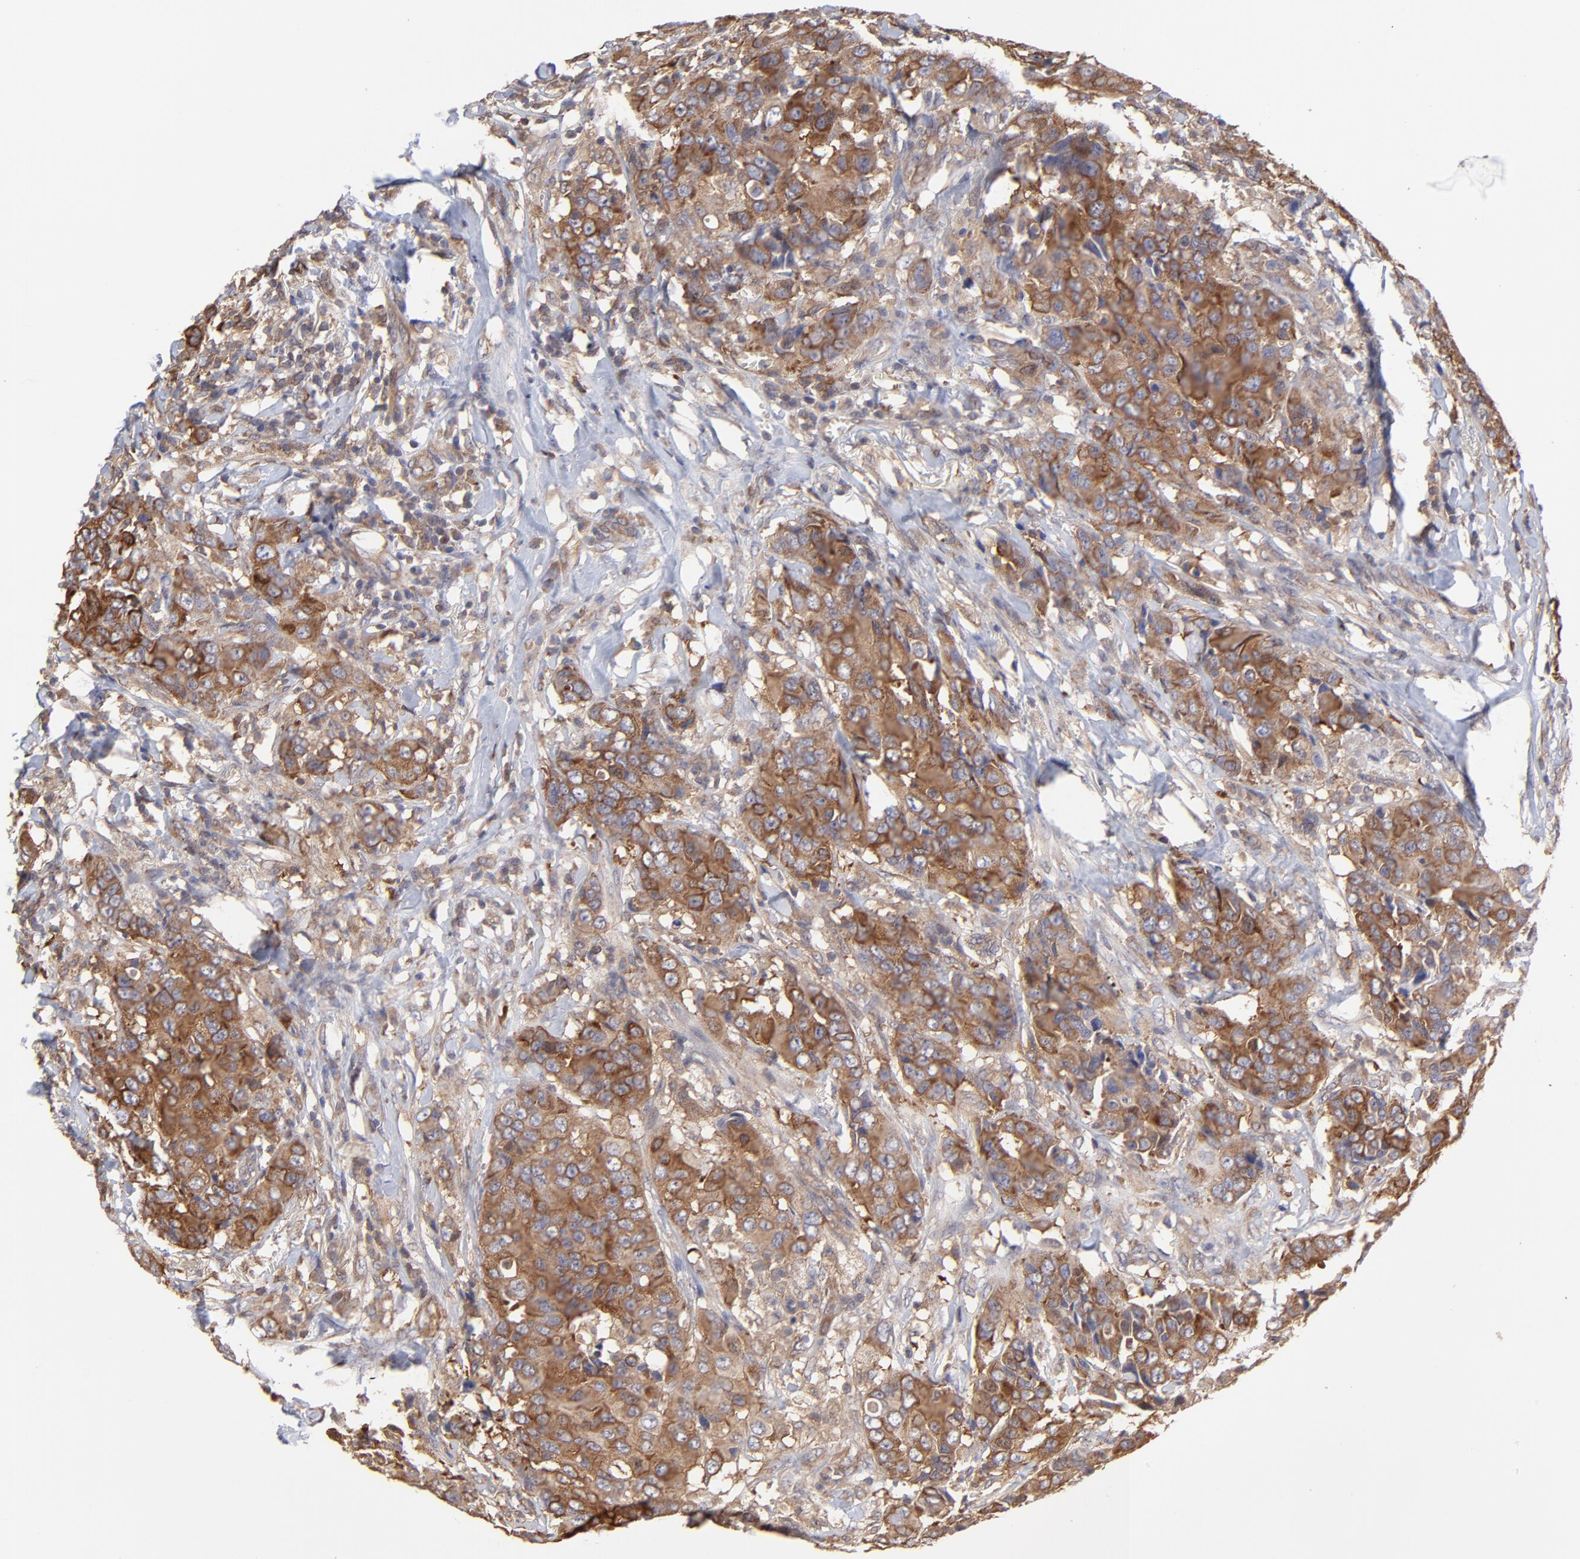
{"staining": {"intensity": "strong", "quantity": ">75%", "location": "cytoplasmic/membranous"}, "tissue": "breast cancer", "cell_type": "Tumor cells", "image_type": "cancer", "snomed": [{"axis": "morphology", "description": "Duct carcinoma"}, {"axis": "topography", "description": "Breast"}], "caption": "Breast infiltrating ductal carcinoma tissue displays strong cytoplasmic/membranous expression in approximately >75% of tumor cells", "gene": "GART", "patient": {"sex": "female", "age": 54}}